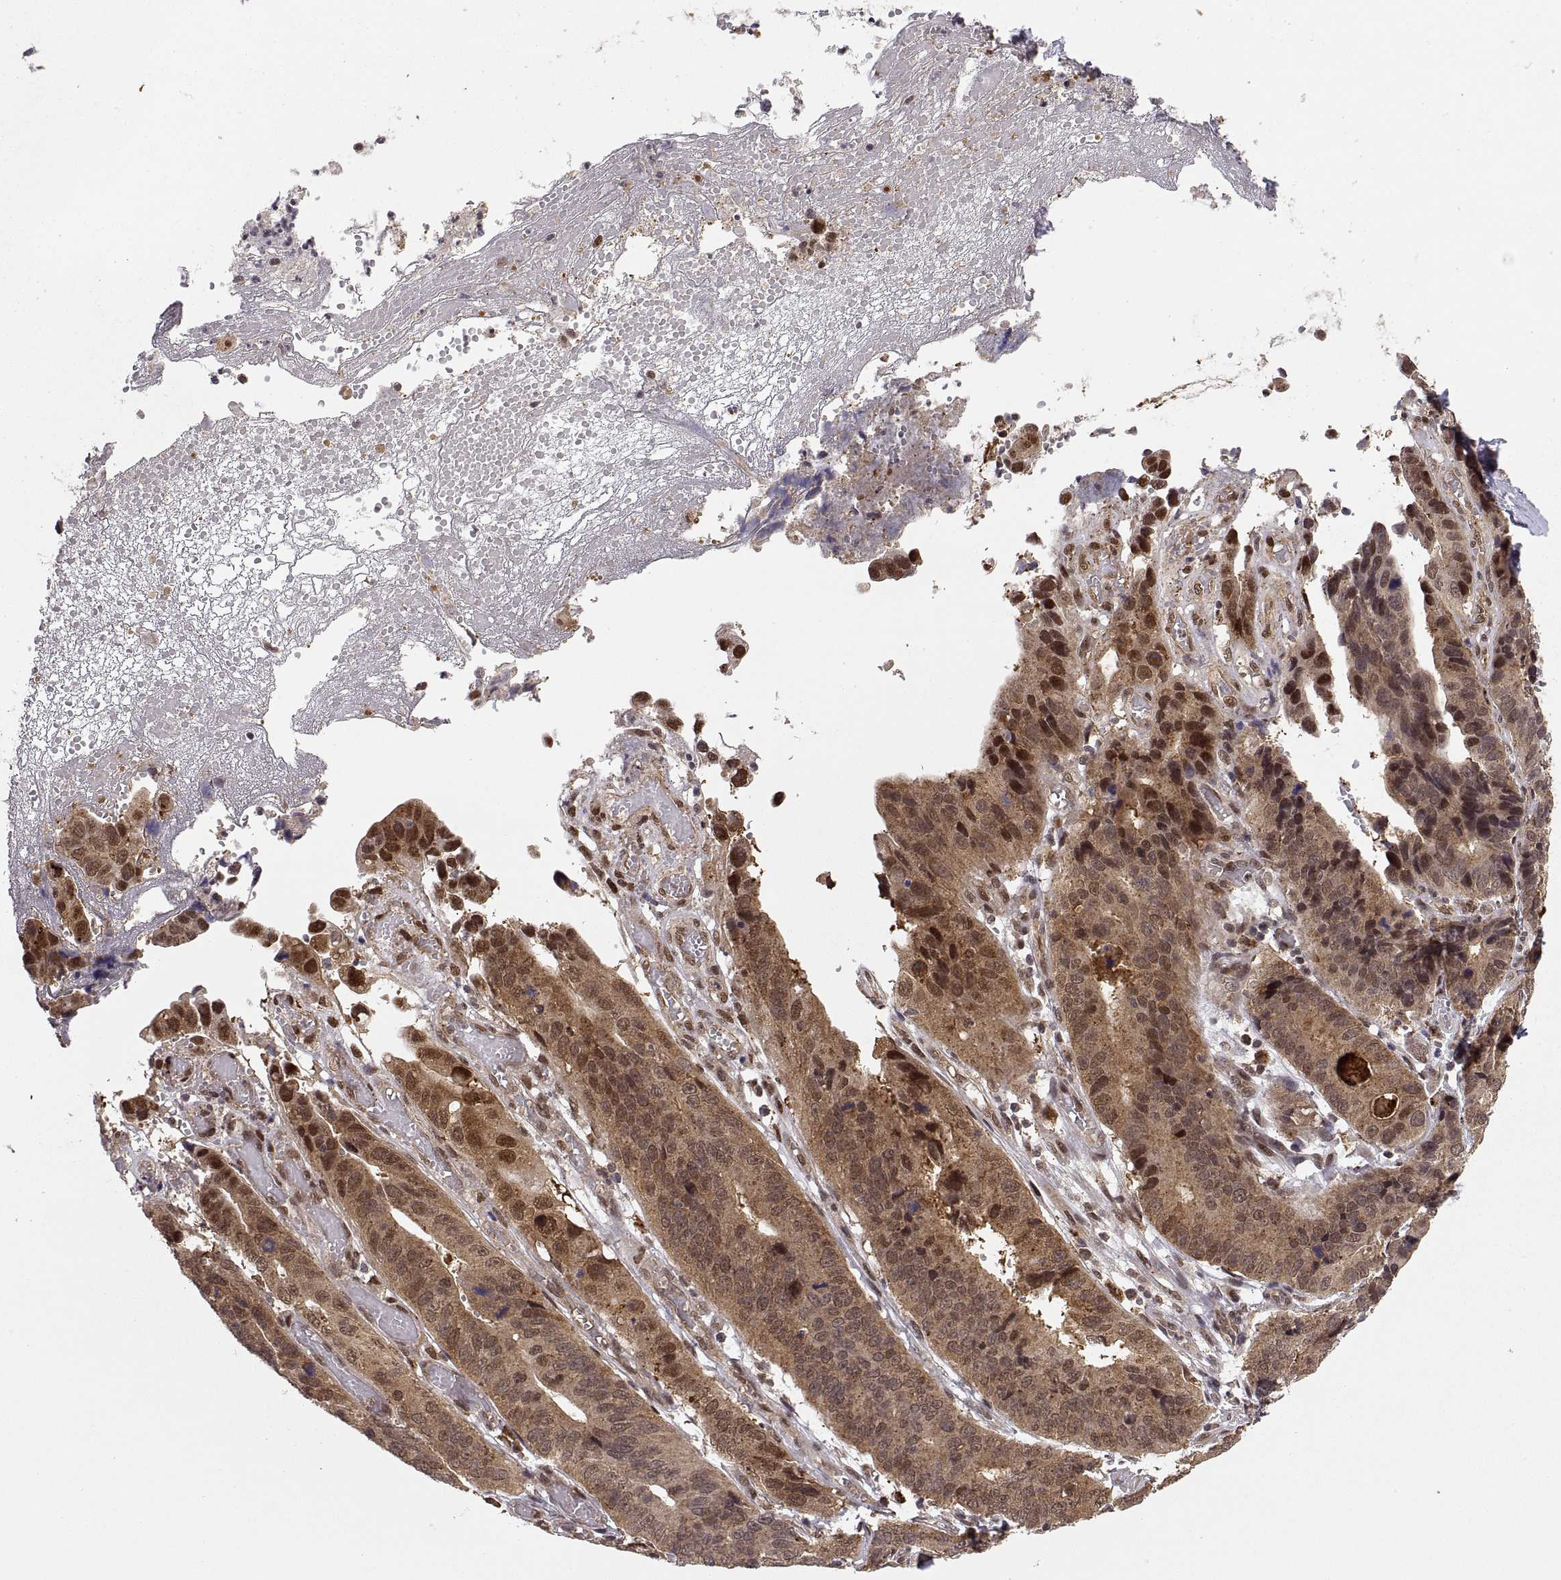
{"staining": {"intensity": "moderate", "quantity": ">75%", "location": "cytoplasmic/membranous,nuclear"}, "tissue": "stomach cancer", "cell_type": "Tumor cells", "image_type": "cancer", "snomed": [{"axis": "morphology", "description": "Adenocarcinoma, NOS"}, {"axis": "topography", "description": "Stomach"}], "caption": "Human stomach cancer stained with a brown dye reveals moderate cytoplasmic/membranous and nuclear positive expression in approximately >75% of tumor cells.", "gene": "PSMC2", "patient": {"sex": "male", "age": 84}}